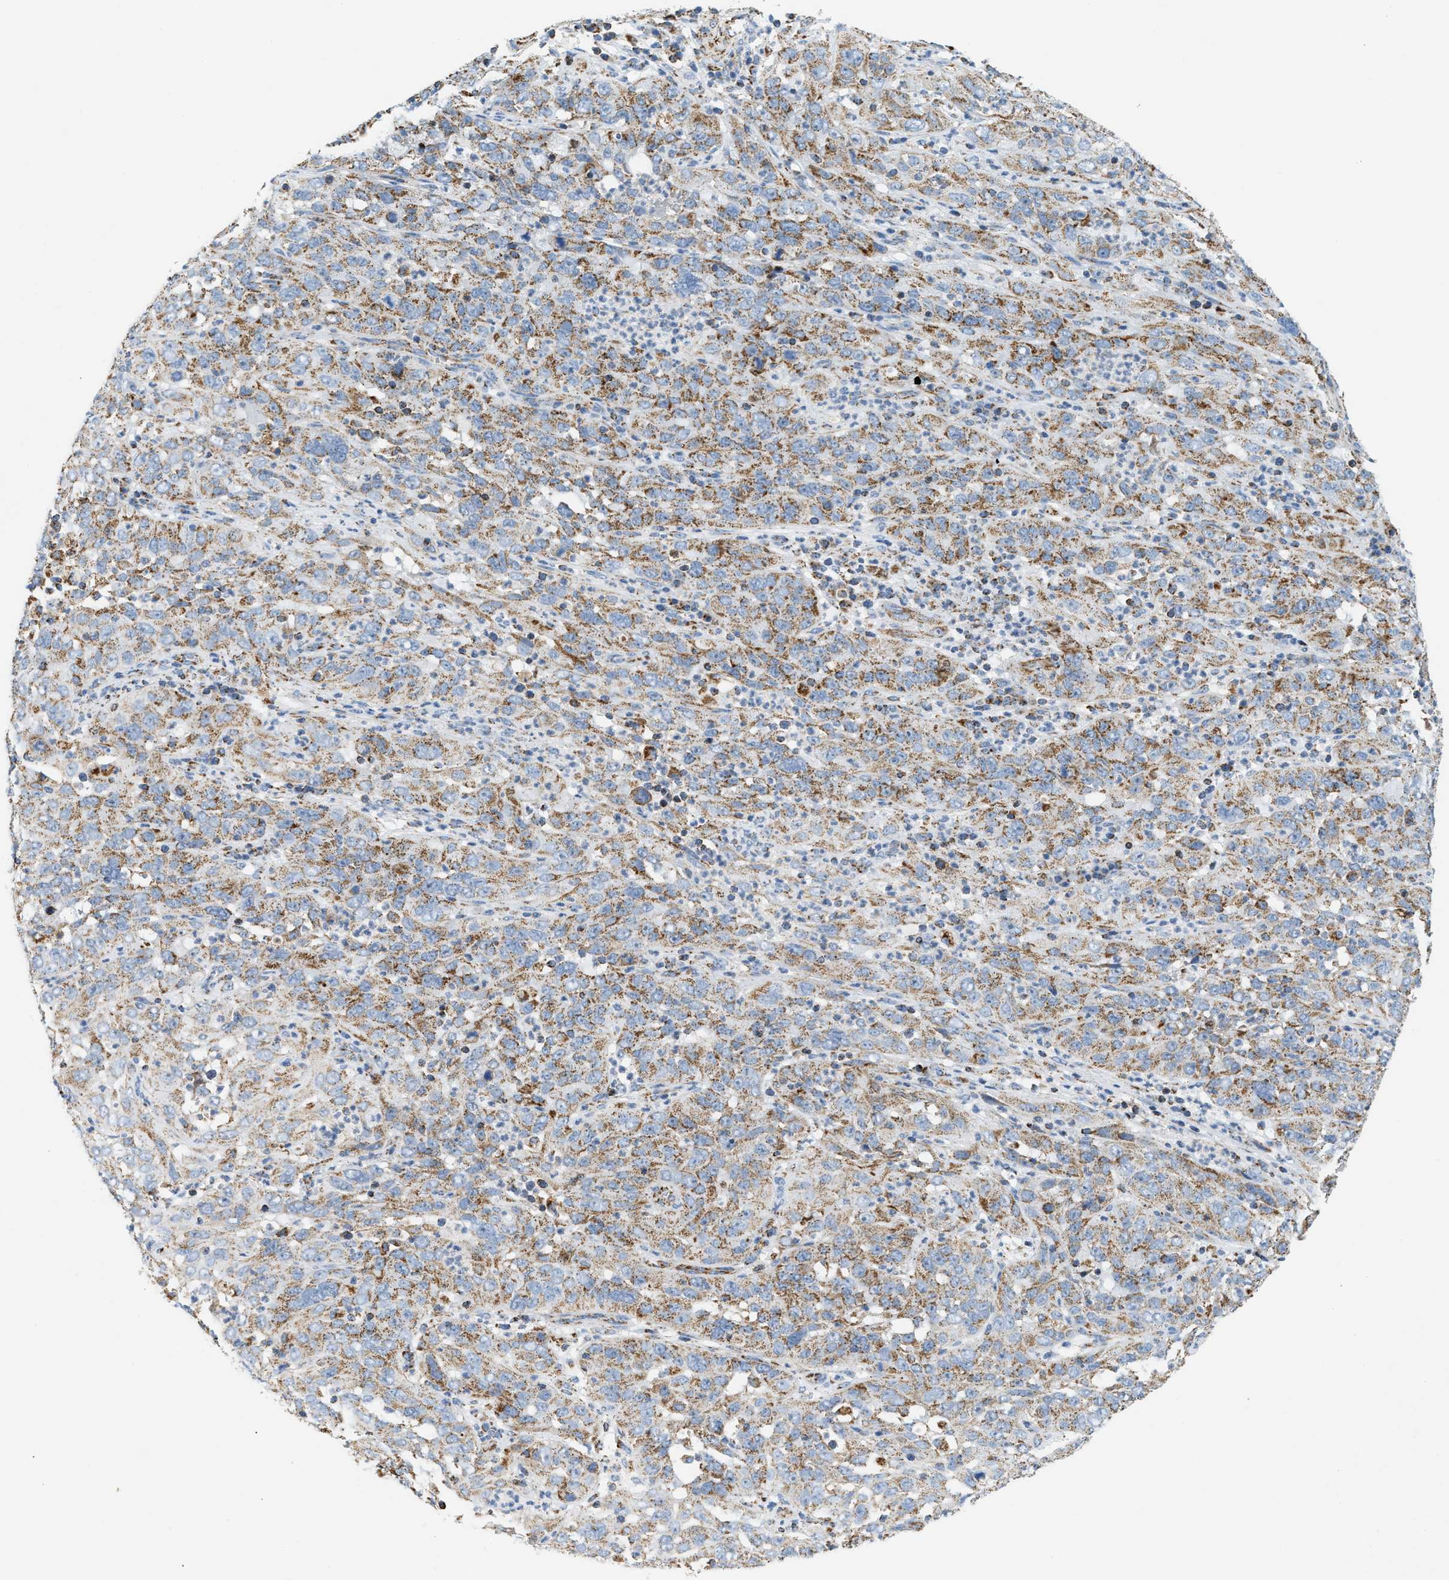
{"staining": {"intensity": "moderate", "quantity": ">75%", "location": "cytoplasmic/membranous"}, "tissue": "cervical cancer", "cell_type": "Tumor cells", "image_type": "cancer", "snomed": [{"axis": "morphology", "description": "Squamous cell carcinoma, NOS"}, {"axis": "topography", "description": "Cervix"}], "caption": "The immunohistochemical stain shows moderate cytoplasmic/membranous positivity in tumor cells of cervical cancer (squamous cell carcinoma) tissue.", "gene": "OGDH", "patient": {"sex": "female", "age": 32}}